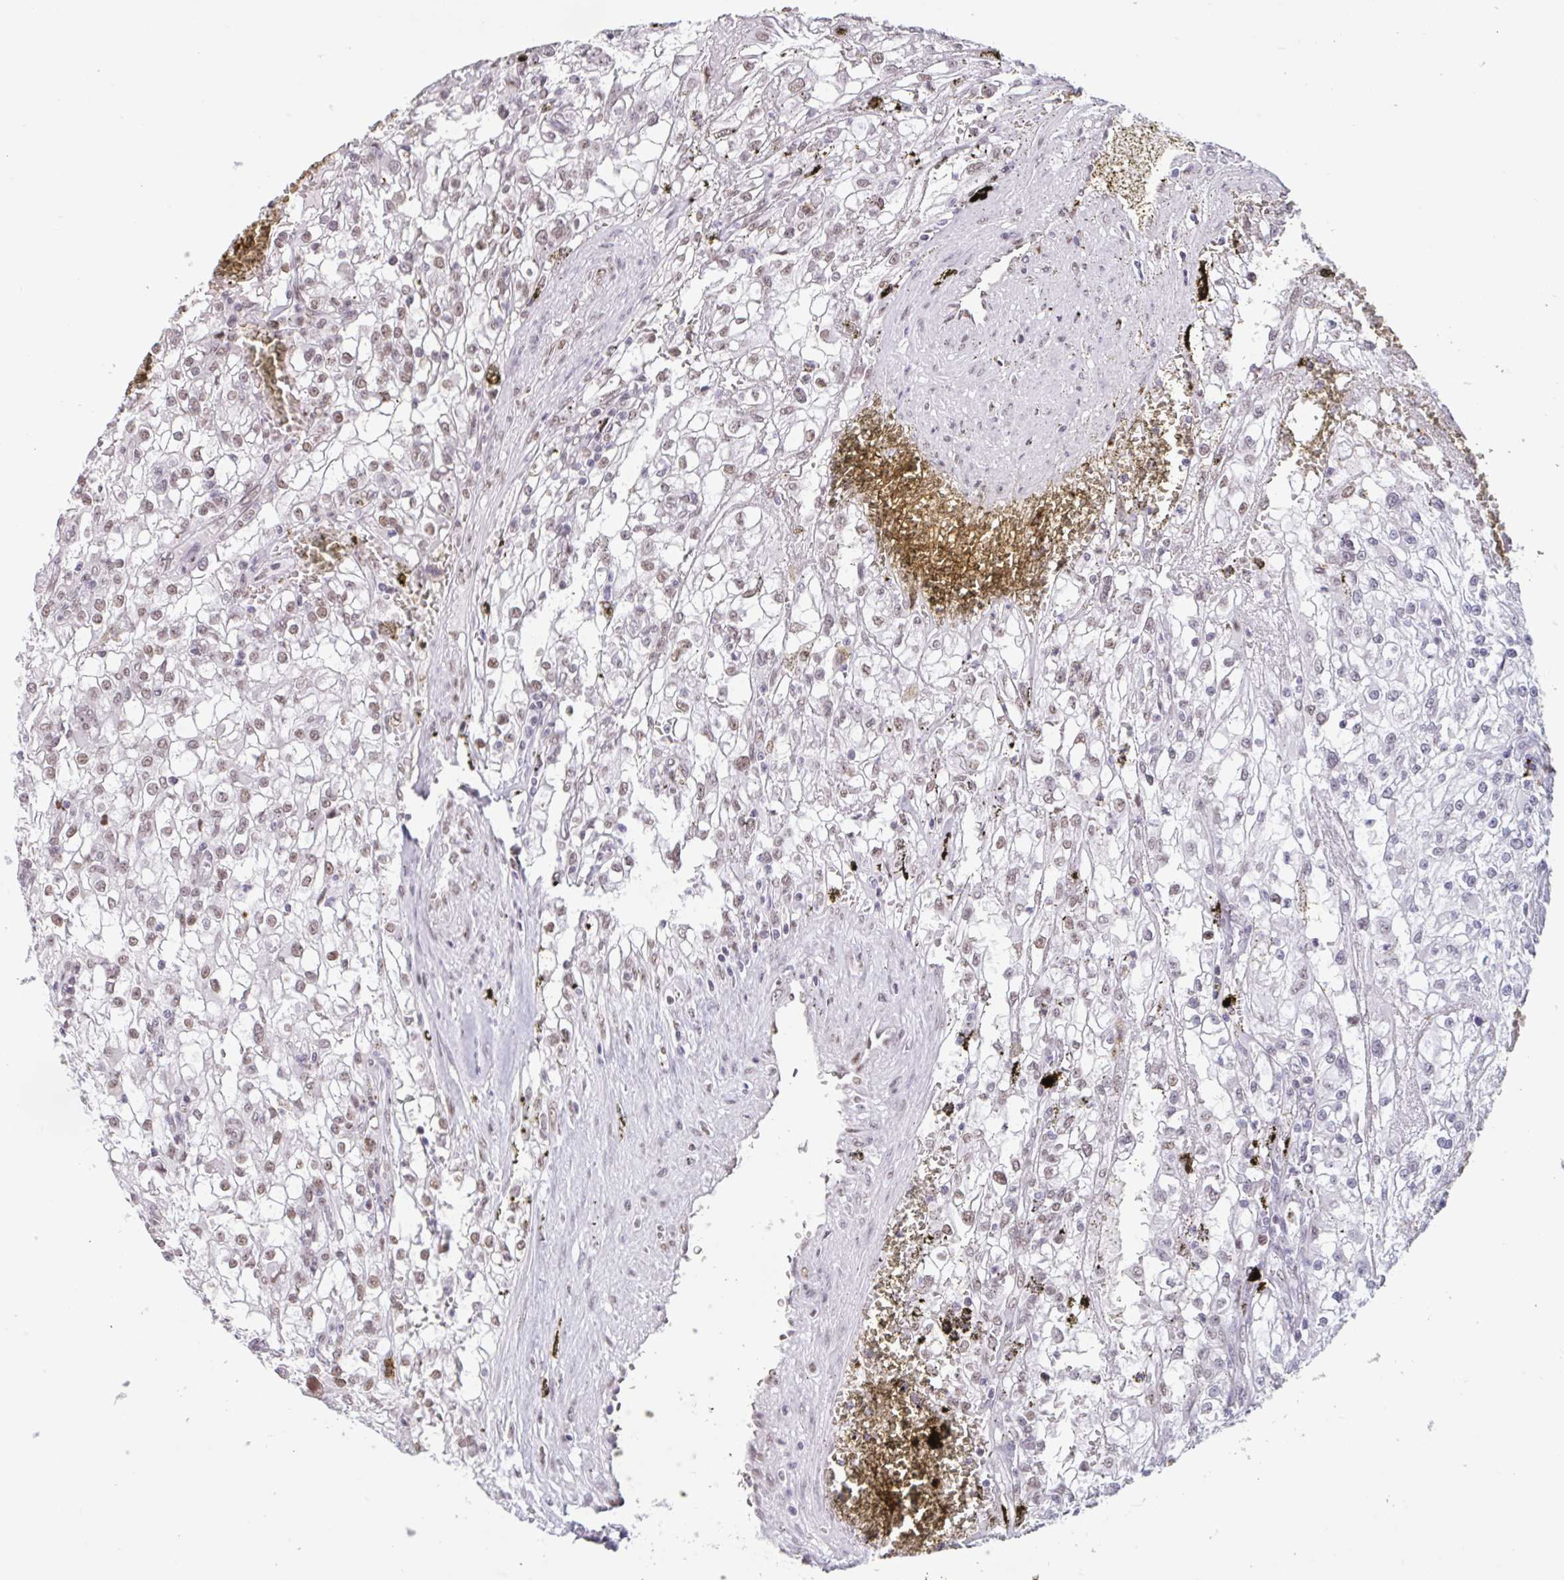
{"staining": {"intensity": "weak", "quantity": "25%-75%", "location": "nuclear"}, "tissue": "renal cancer", "cell_type": "Tumor cells", "image_type": "cancer", "snomed": [{"axis": "morphology", "description": "Adenocarcinoma, NOS"}, {"axis": "topography", "description": "Kidney"}], "caption": "Immunohistochemical staining of renal cancer displays low levels of weak nuclear protein staining in approximately 25%-75% of tumor cells.", "gene": "CBFA2T2", "patient": {"sex": "female", "age": 74}}